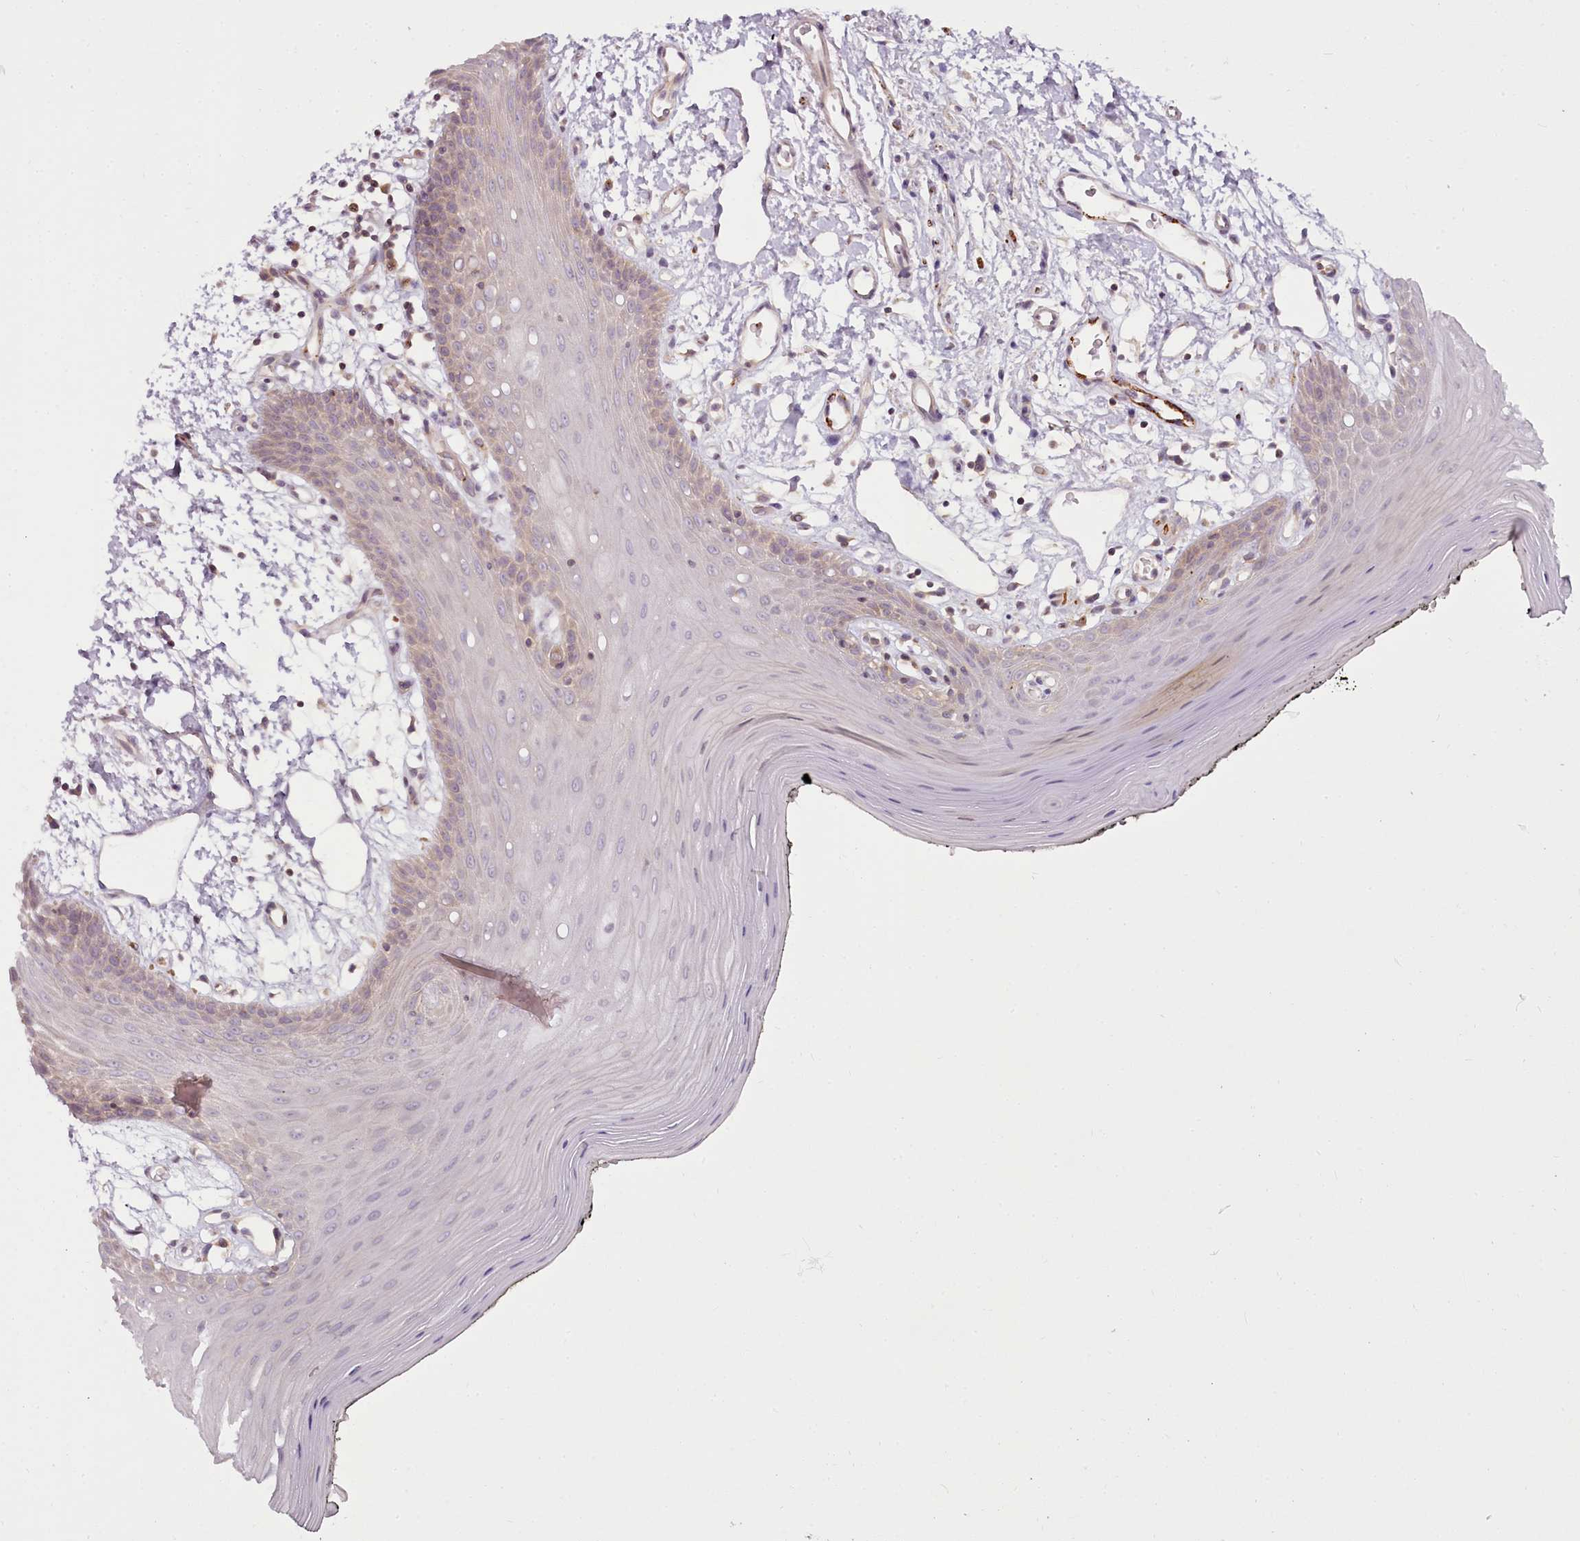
{"staining": {"intensity": "weak", "quantity": "25%-75%", "location": "cytoplasmic/membranous"}, "tissue": "oral mucosa", "cell_type": "Squamous epithelial cells", "image_type": "normal", "snomed": [{"axis": "morphology", "description": "Normal tissue, NOS"}, {"axis": "topography", "description": "Oral tissue"}, {"axis": "topography", "description": "Tounge, NOS"}], "caption": "A brown stain labels weak cytoplasmic/membranous expression of a protein in squamous epithelial cells of benign human oral mucosa. Immunohistochemistry stains the protein of interest in brown and the nuclei are stained blue.", "gene": "CAPN7", "patient": {"sex": "female", "age": 59}}